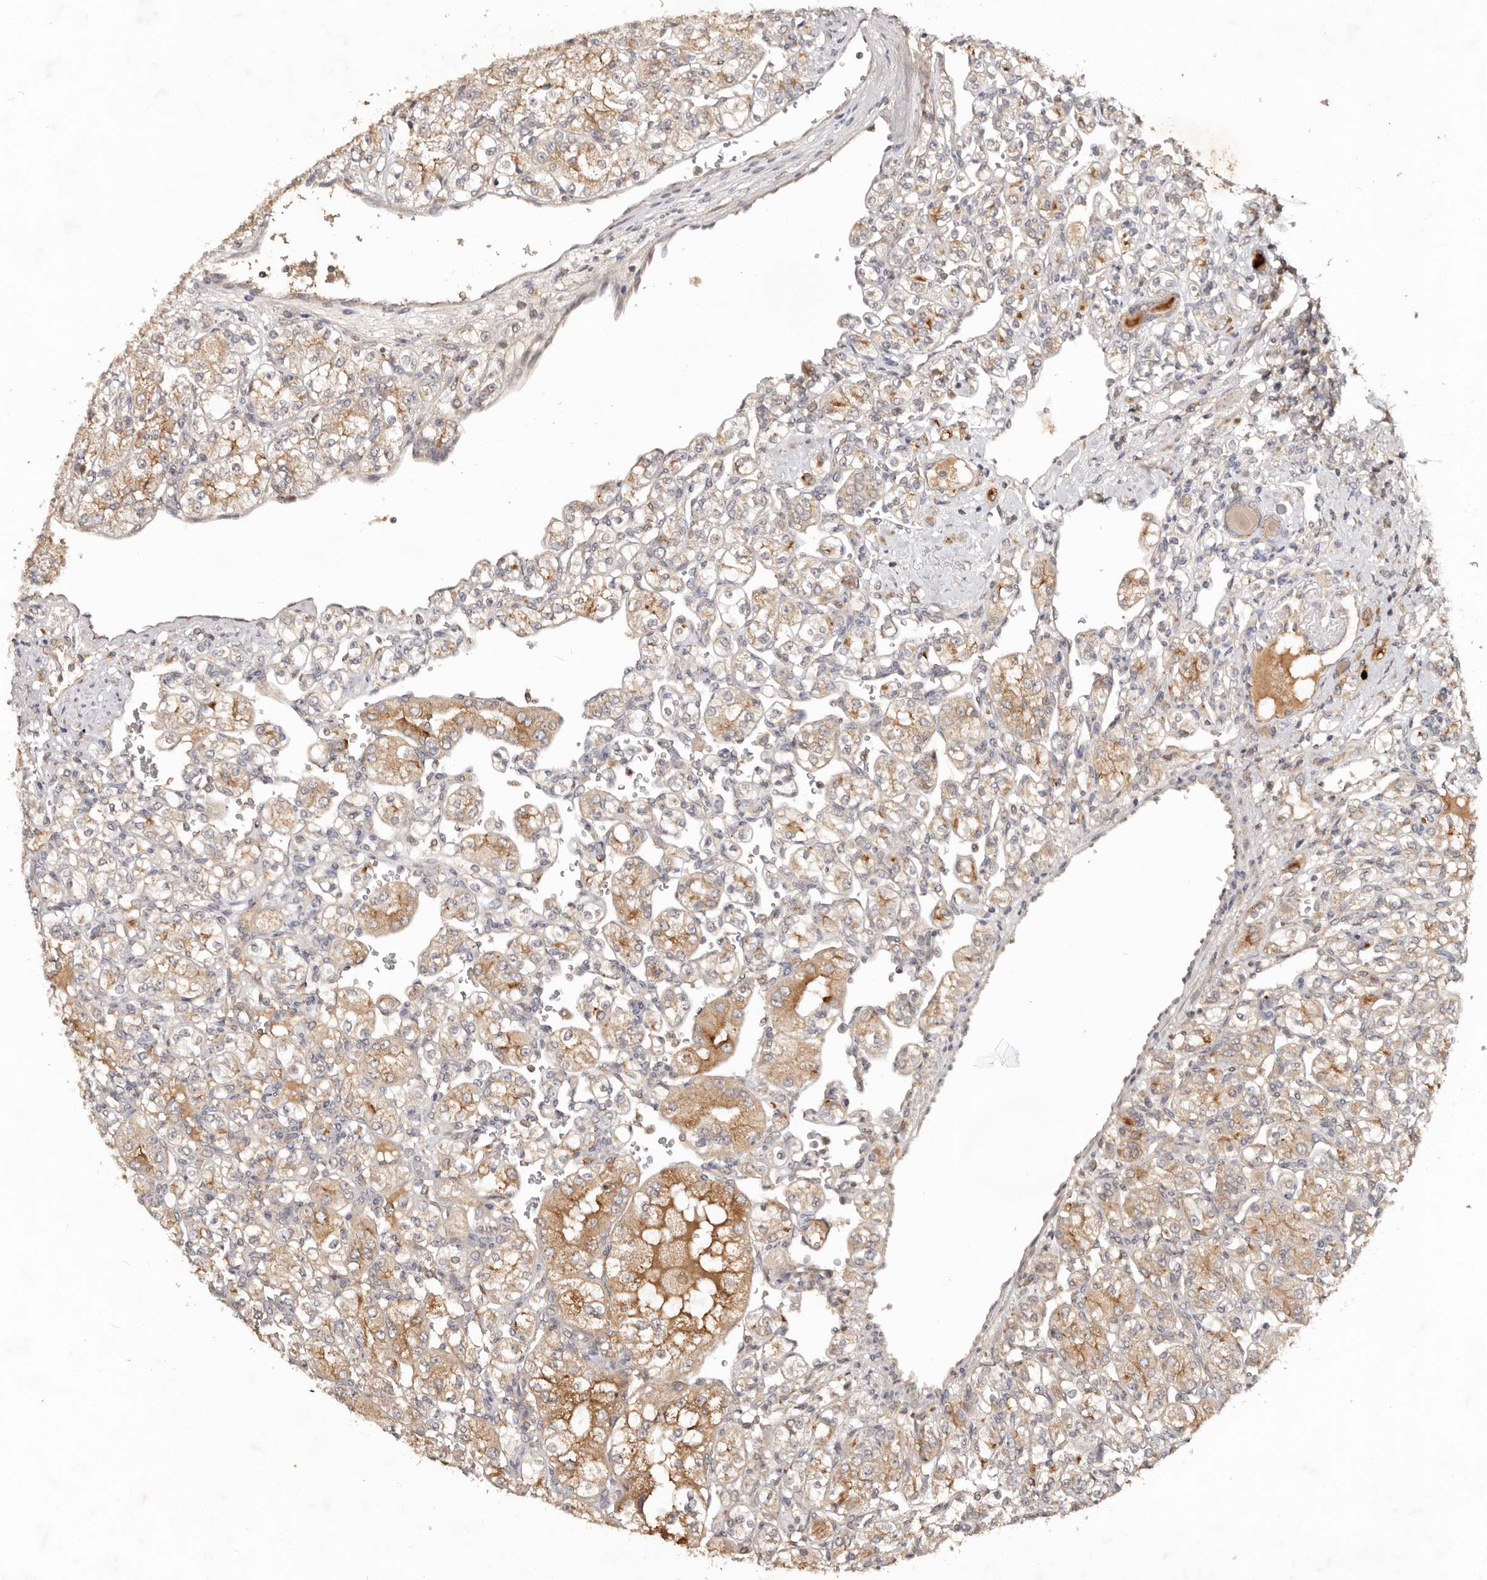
{"staining": {"intensity": "moderate", "quantity": "25%-75%", "location": "cytoplasmic/membranous"}, "tissue": "renal cancer", "cell_type": "Tumor cells", "image_type": "cancer", "snomed": [{"axis": "morphology", "description": "Adenocarcinoma, NOS"}, {"axis": "topography", "description": "Kidney"}], "caption": "Immunohistochemistry (DAB) staining of adenocarcinoma (renal) shows moderate cytoplasmic/membranous protein expression in about 25%-75% of tumor cells.", "gene": "PKIB", "patient": {"sex": "male", "age": 77}}